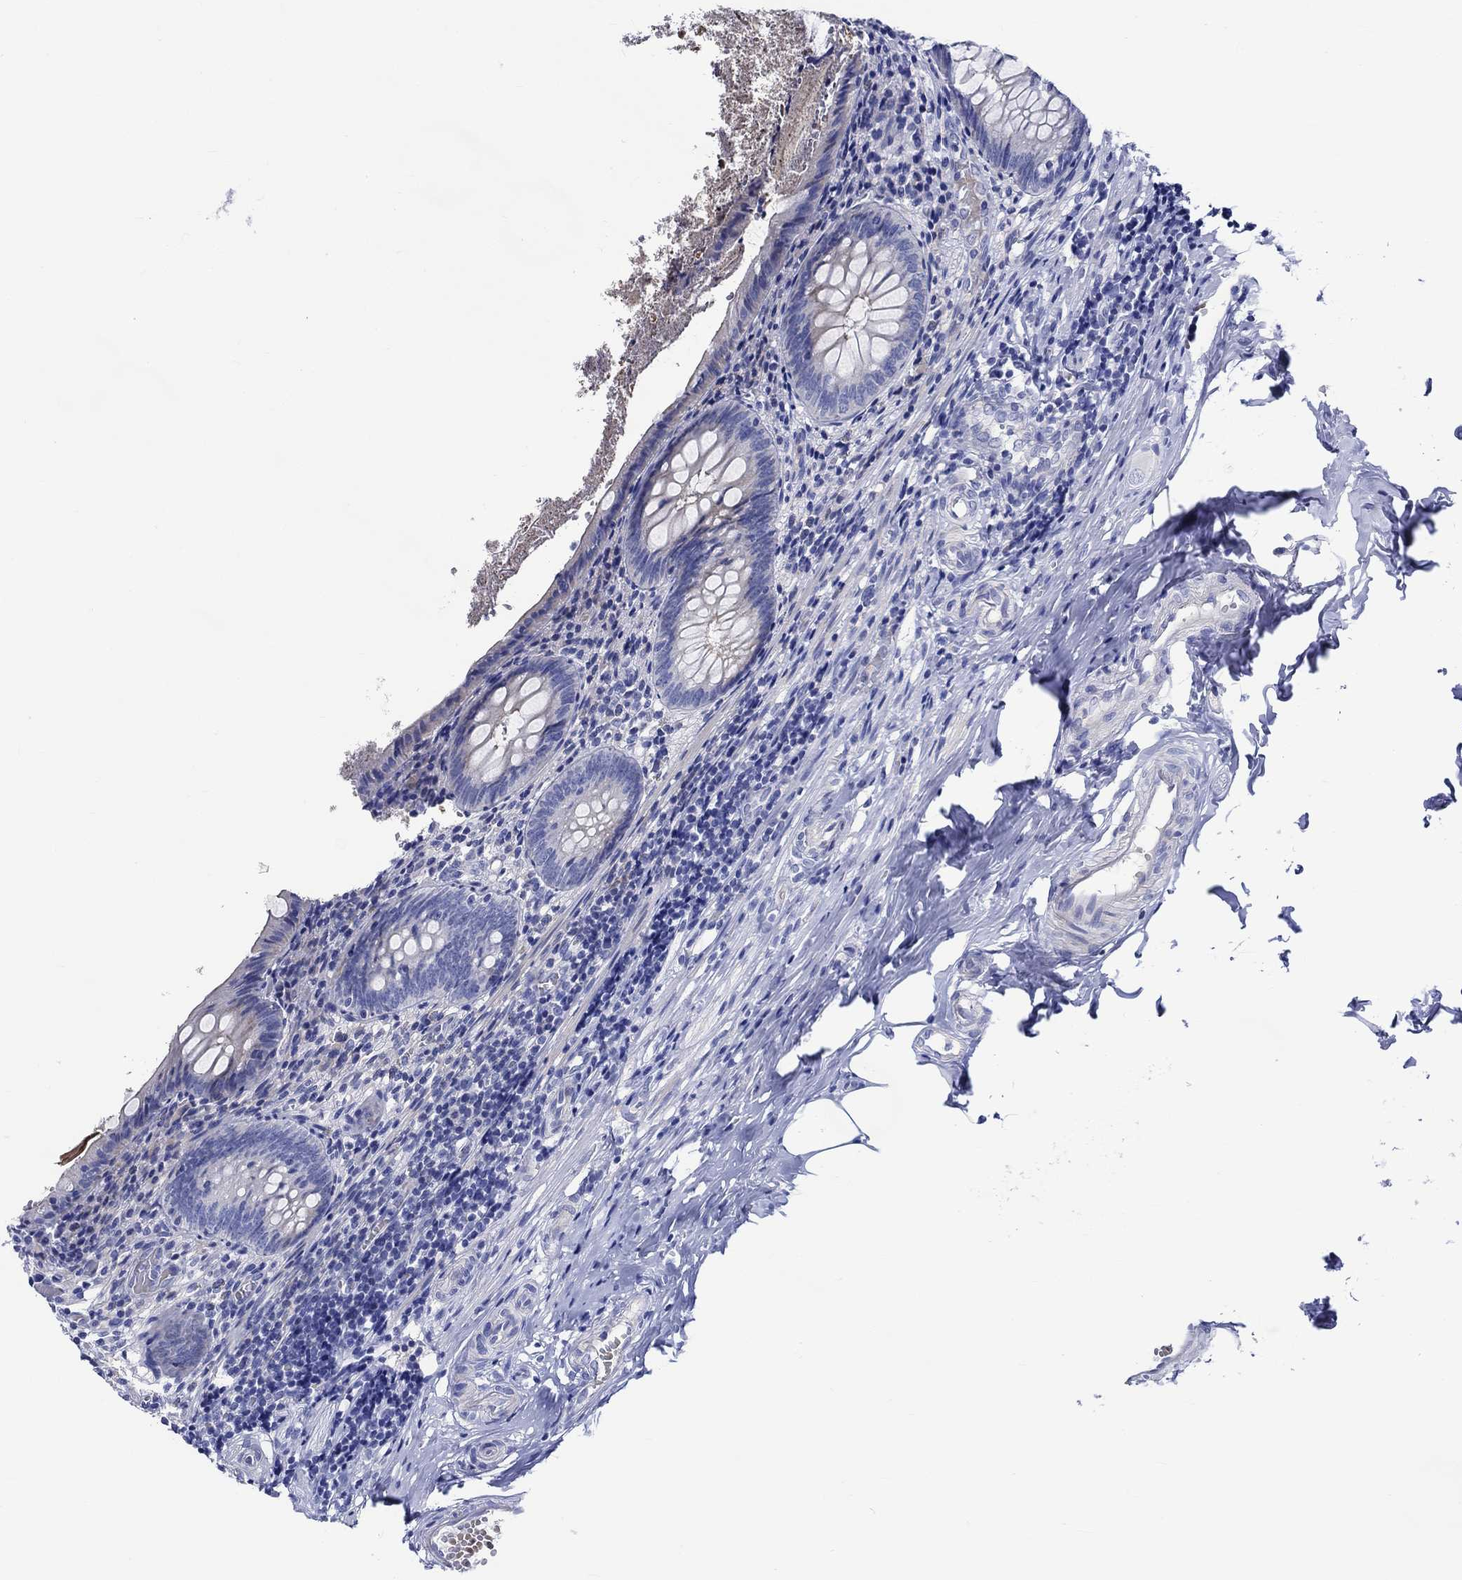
{"staining": {"intensity": "negative", "quantity": "none", "location": "none"}, "tissue": "appendix", "cell_type": "Glandular cells", "image_type": "normal", "snomed": [{"axis": "morphology", "description": "Normal tissue, NOS"}, {"axis": "topography", "description": "Appendix"}], "caption": "Immunohistochemistry photomicrograph of unremarkable appendix: appendix stained with DAB shows no significant protein staining in glandular cells.", "gene": "NRIP3", "patient": {"sex": "female", "age": 23}}